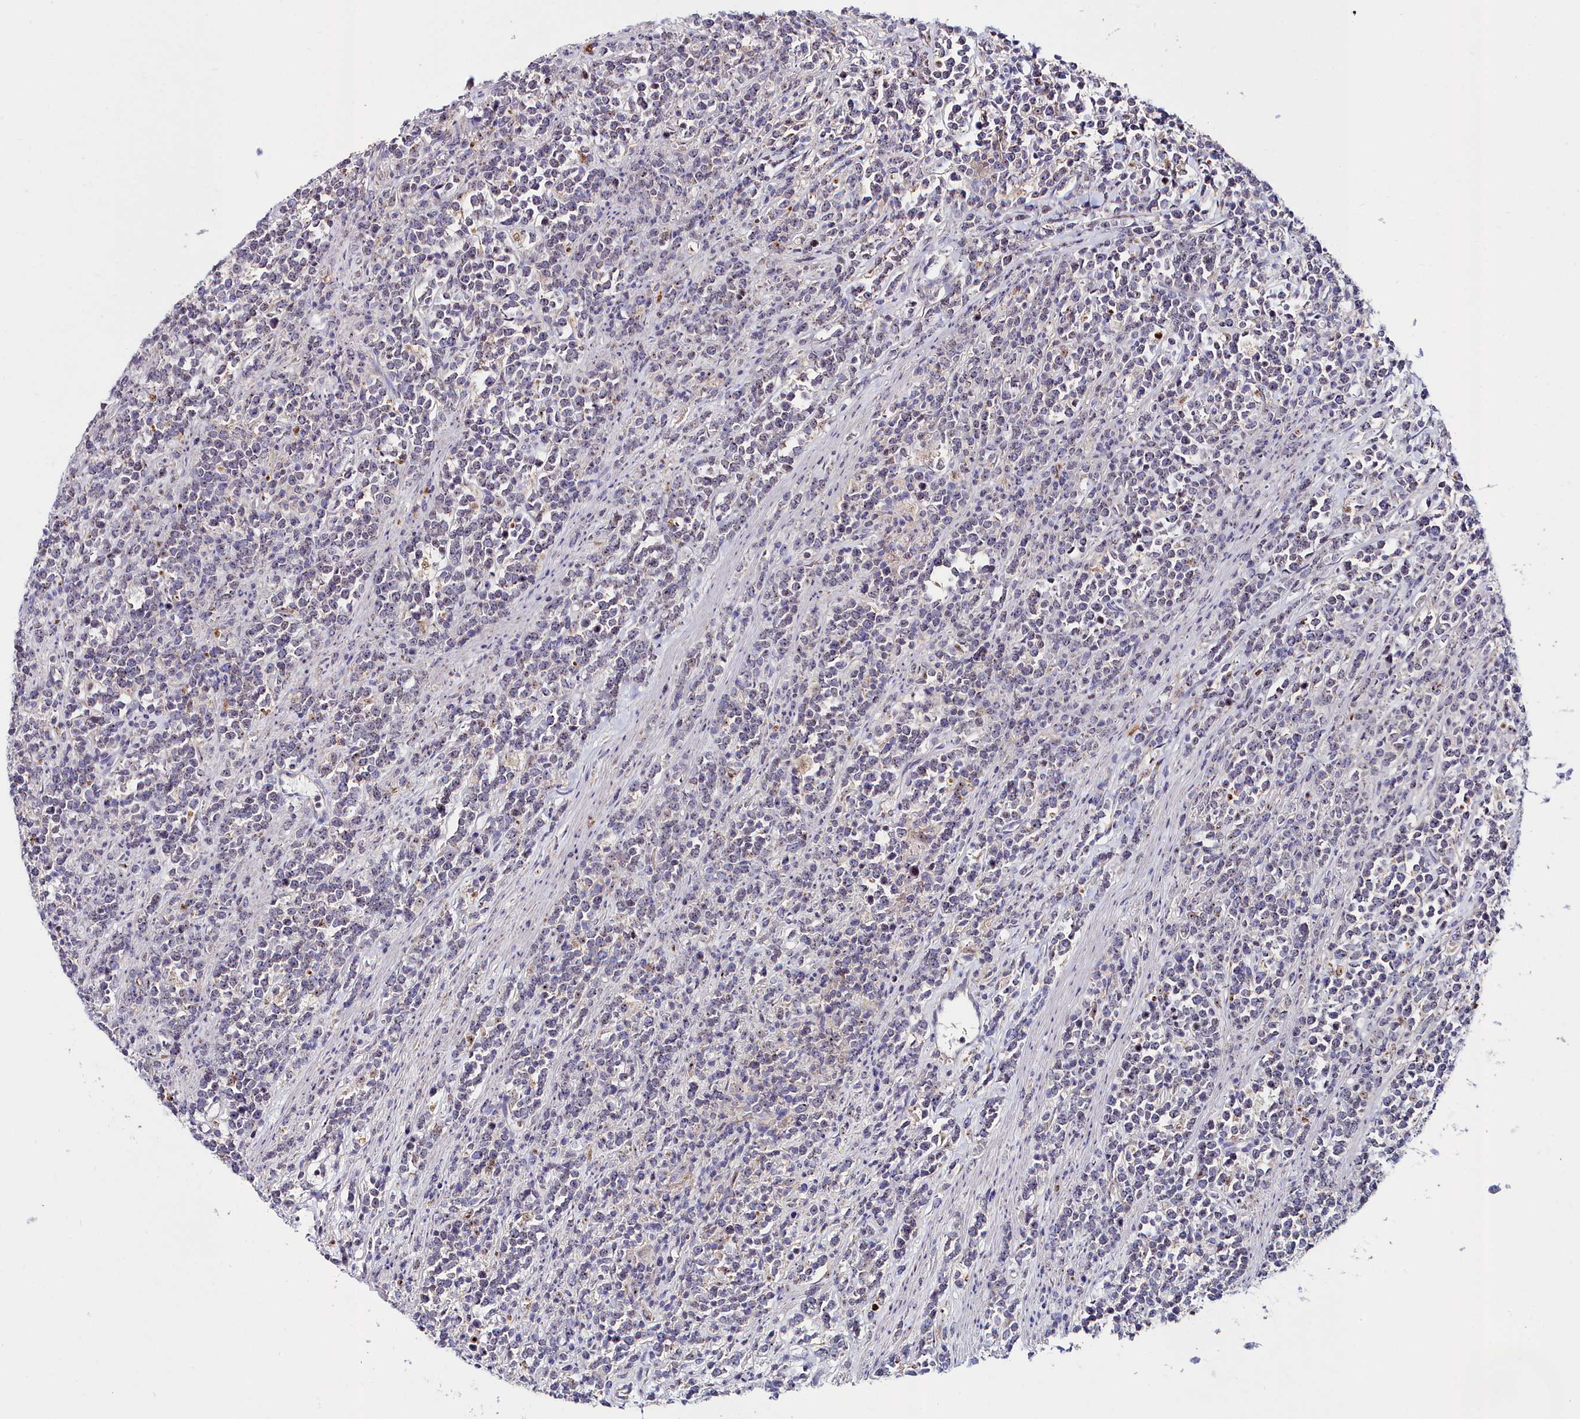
{"staining": {"intensity": "weak", "quantity": "<25%", "location": "nuclear"}, "tissue": "lymphoma", "cell_type": "Tumor cells", "image_type": "cancer", "snomed": [{"axis": "morphology", "description": "Malignant lymphoma, non-Hodgkin's type, High grade"}, {"axis": "topography", "description": "Small intestine"}], "caption": "Tumor cells show no significant protein staining in malignant lymphoma, non-Hodgkin's type (high-grade). (Brightfield microscopy of DAB (3,3'-diaminobenzidine) immunohistochemistry (IHC) at high magnification).", "gene": "AMBRA1", "patient": {"sex": "male", "age": 8}}